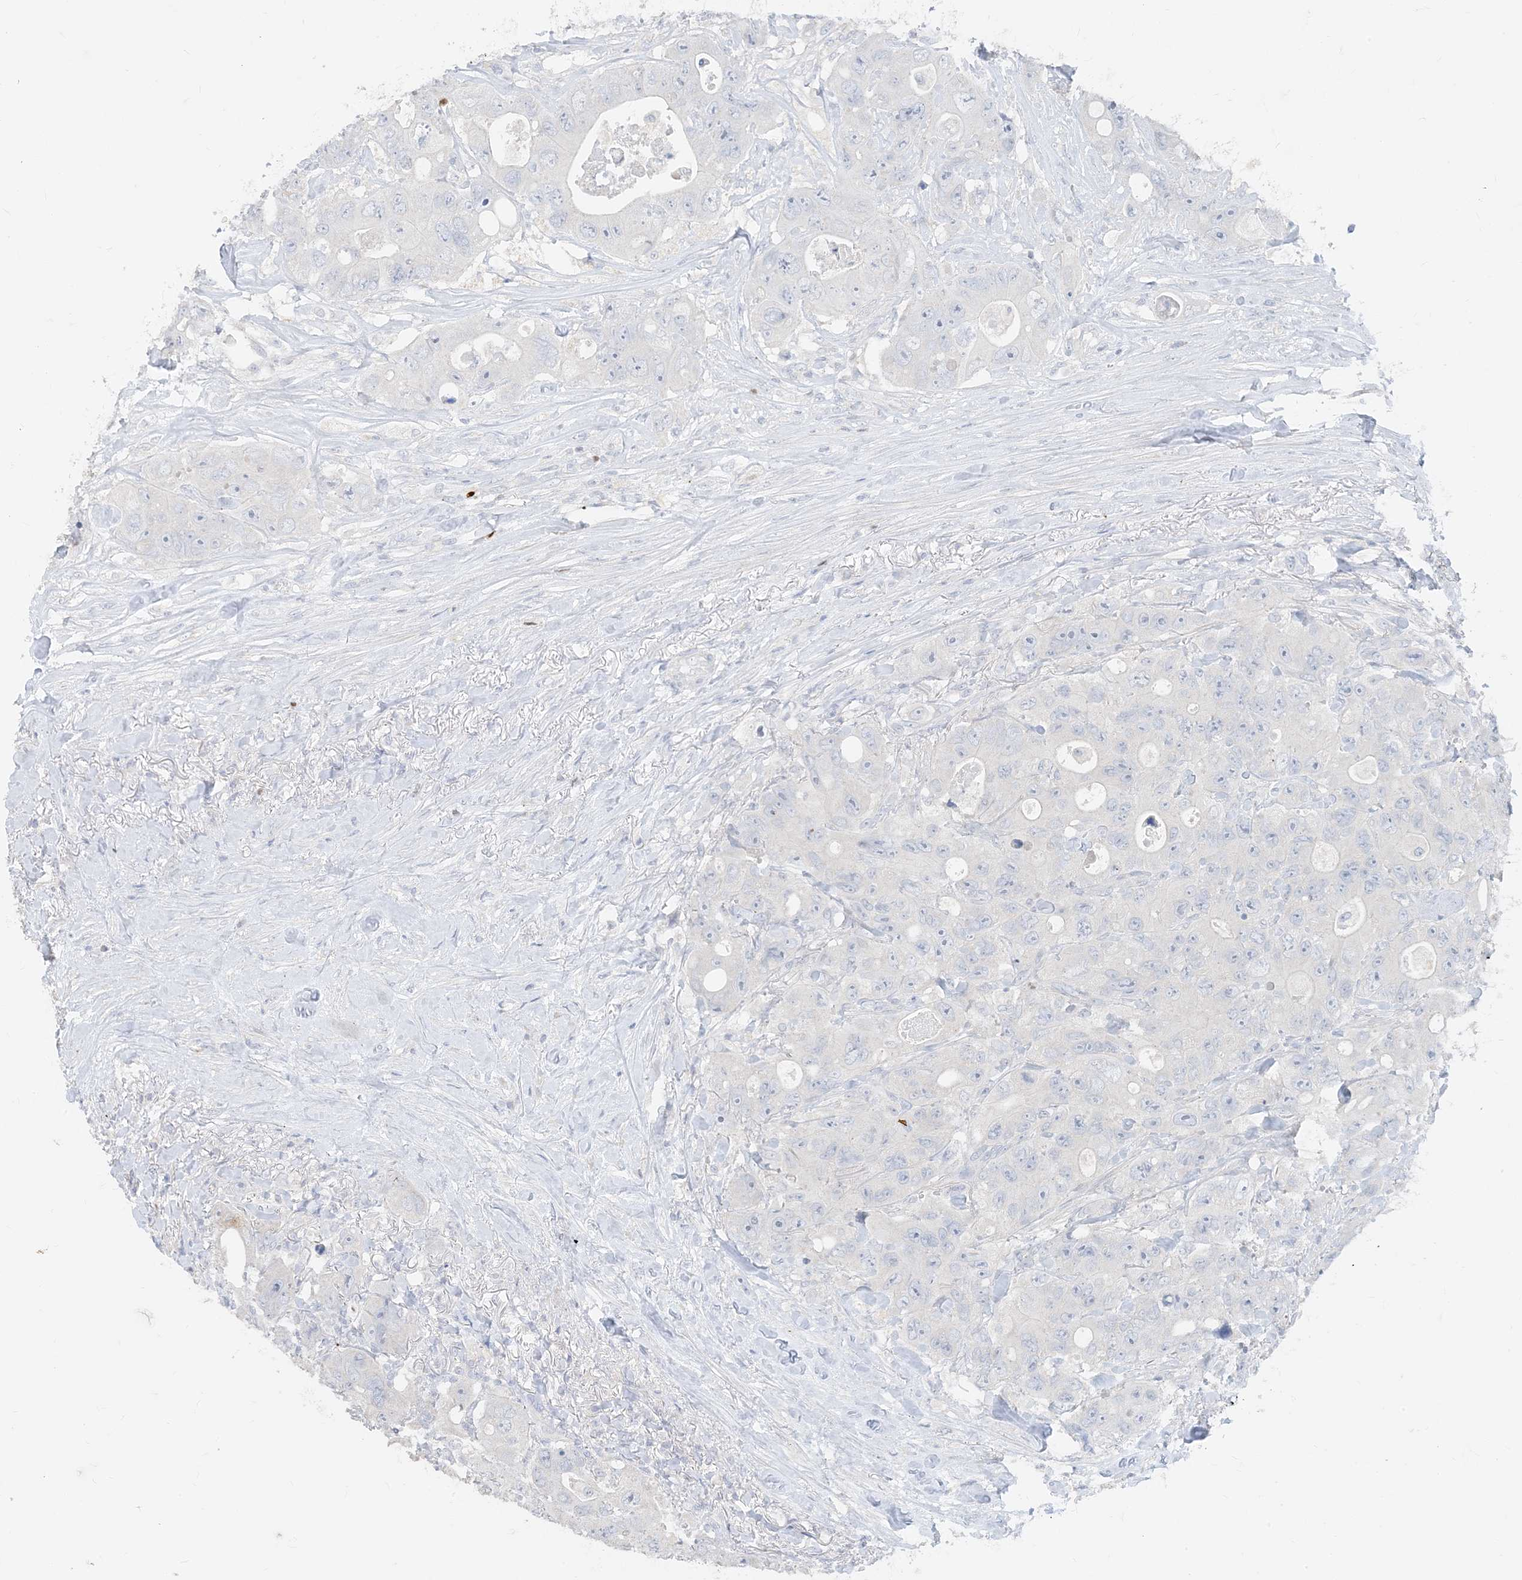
{"staining": {"intensity": "negative", "quantity": "none", "location": "none"}, "tissue": "colorectal cancer", "cell_type": "Tumor cells", "image_type": "cancer", "snomed": [{"axis": "morphology", "description": "Adenocarcinoma, NOS"}, {"axis": "topography", "description": "Colon"}], "caption": "This image is of adenocarcinoma (colorectal) stained with IHC to label a protein in brown with the nuclei are counter-stained blue. There is no staining in tumor cells.", "gene": "TBX21", "patient": {"sex": "female", "age": 46}}